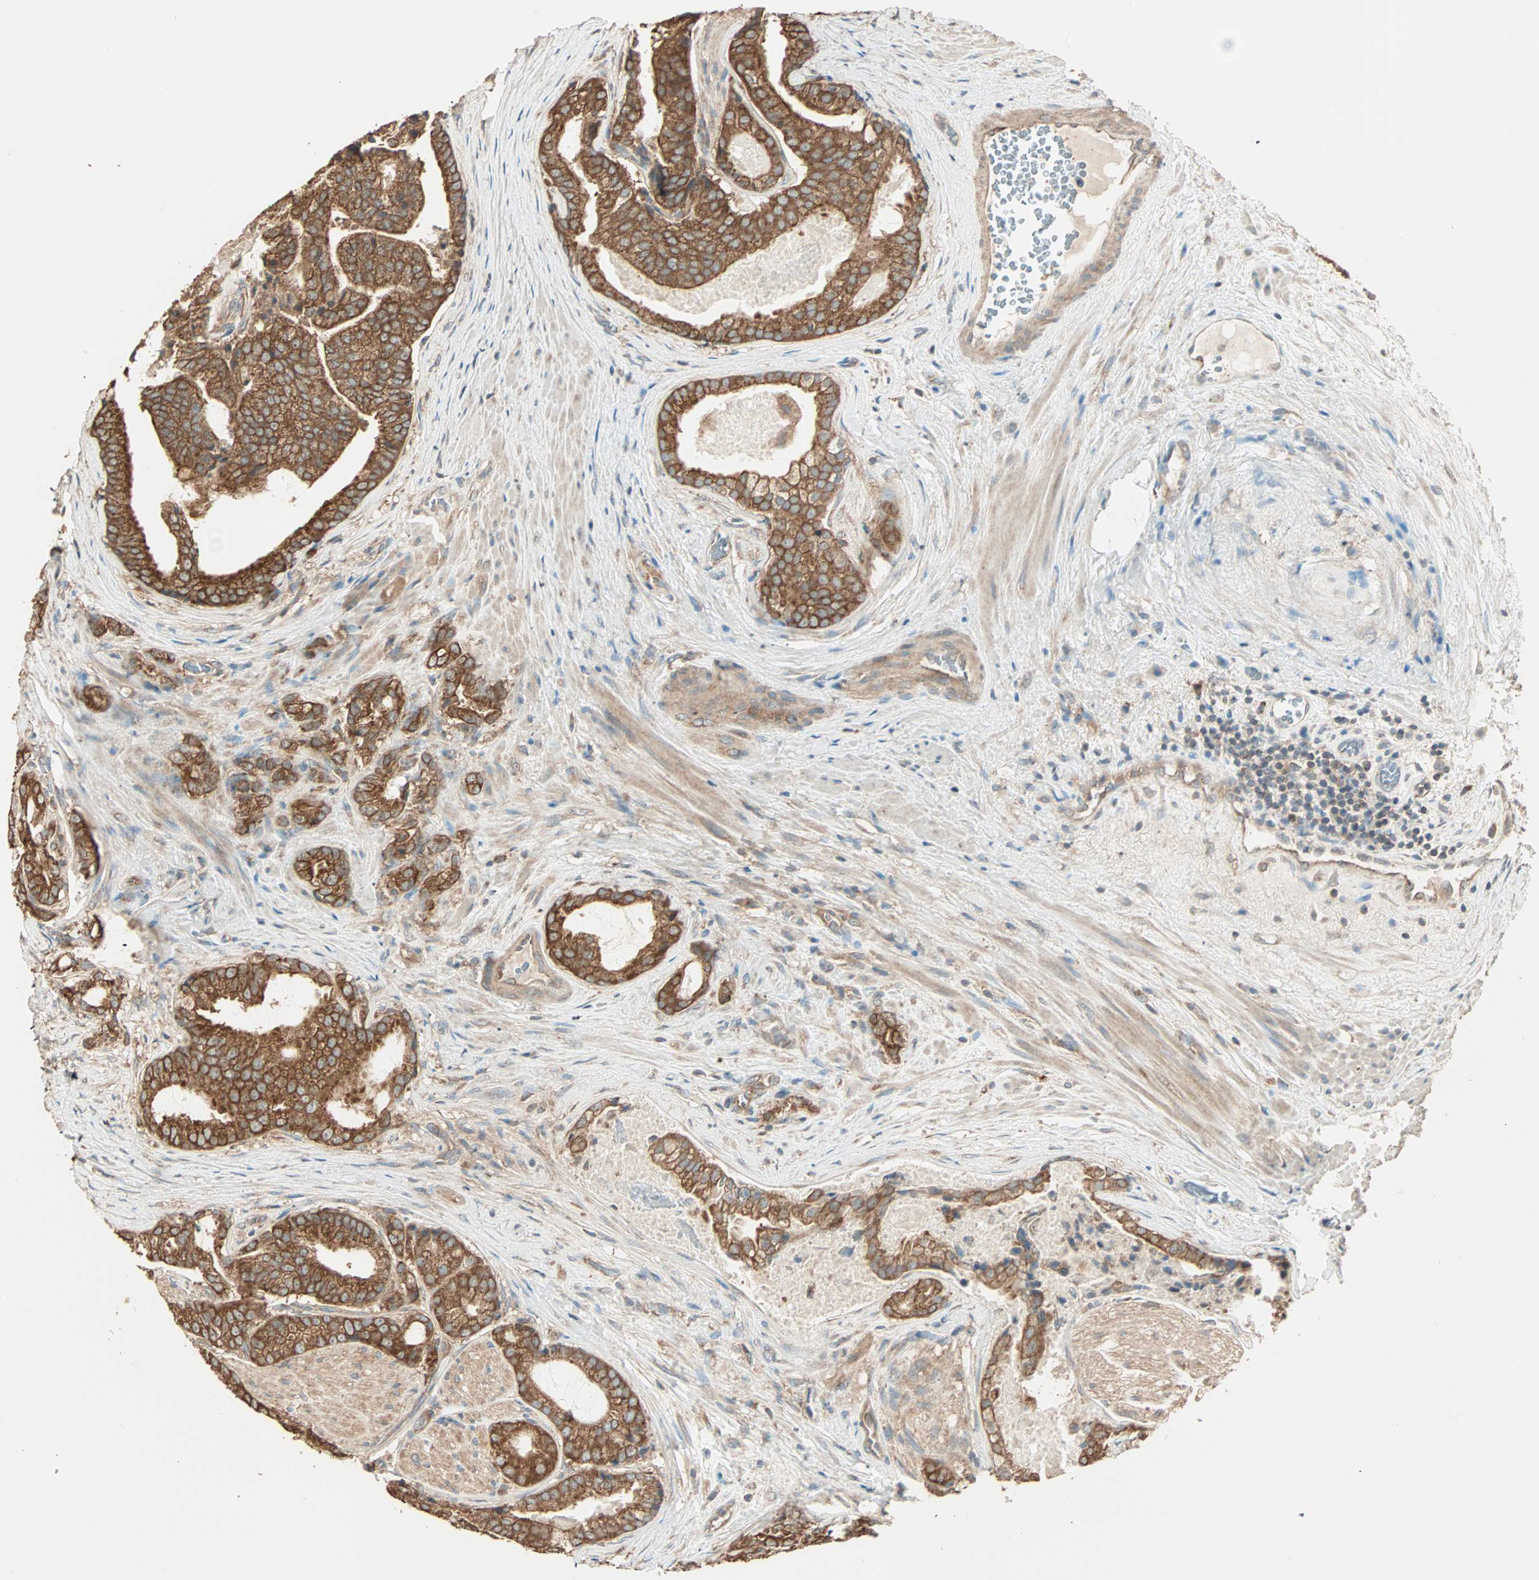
{"staining": {"intensity": "strong", "quantity": ">75%", "location": "cytoplasmic/membranous"}, "tissue": "prostate cancer", "cell_type": "Tumor cells", "image_type": "cancer", "snomed": [{"axis": "morphology", "description": "Adenocarcinoma, Low grade"}, {"axis": "topography", "description": "Prostate"}], "caption": "Immunohistochemical staining of prostate cancer (adenocarcinoma (low-grade)) exhibits strong cytoplasmic/membranous protein staining in about >75% of tumor cells. (brown staining indicates protein expression, while blue staining denotes nuclei).", "gene": "EIF4G2", "patient": {"sex": "male", "age": 58}}